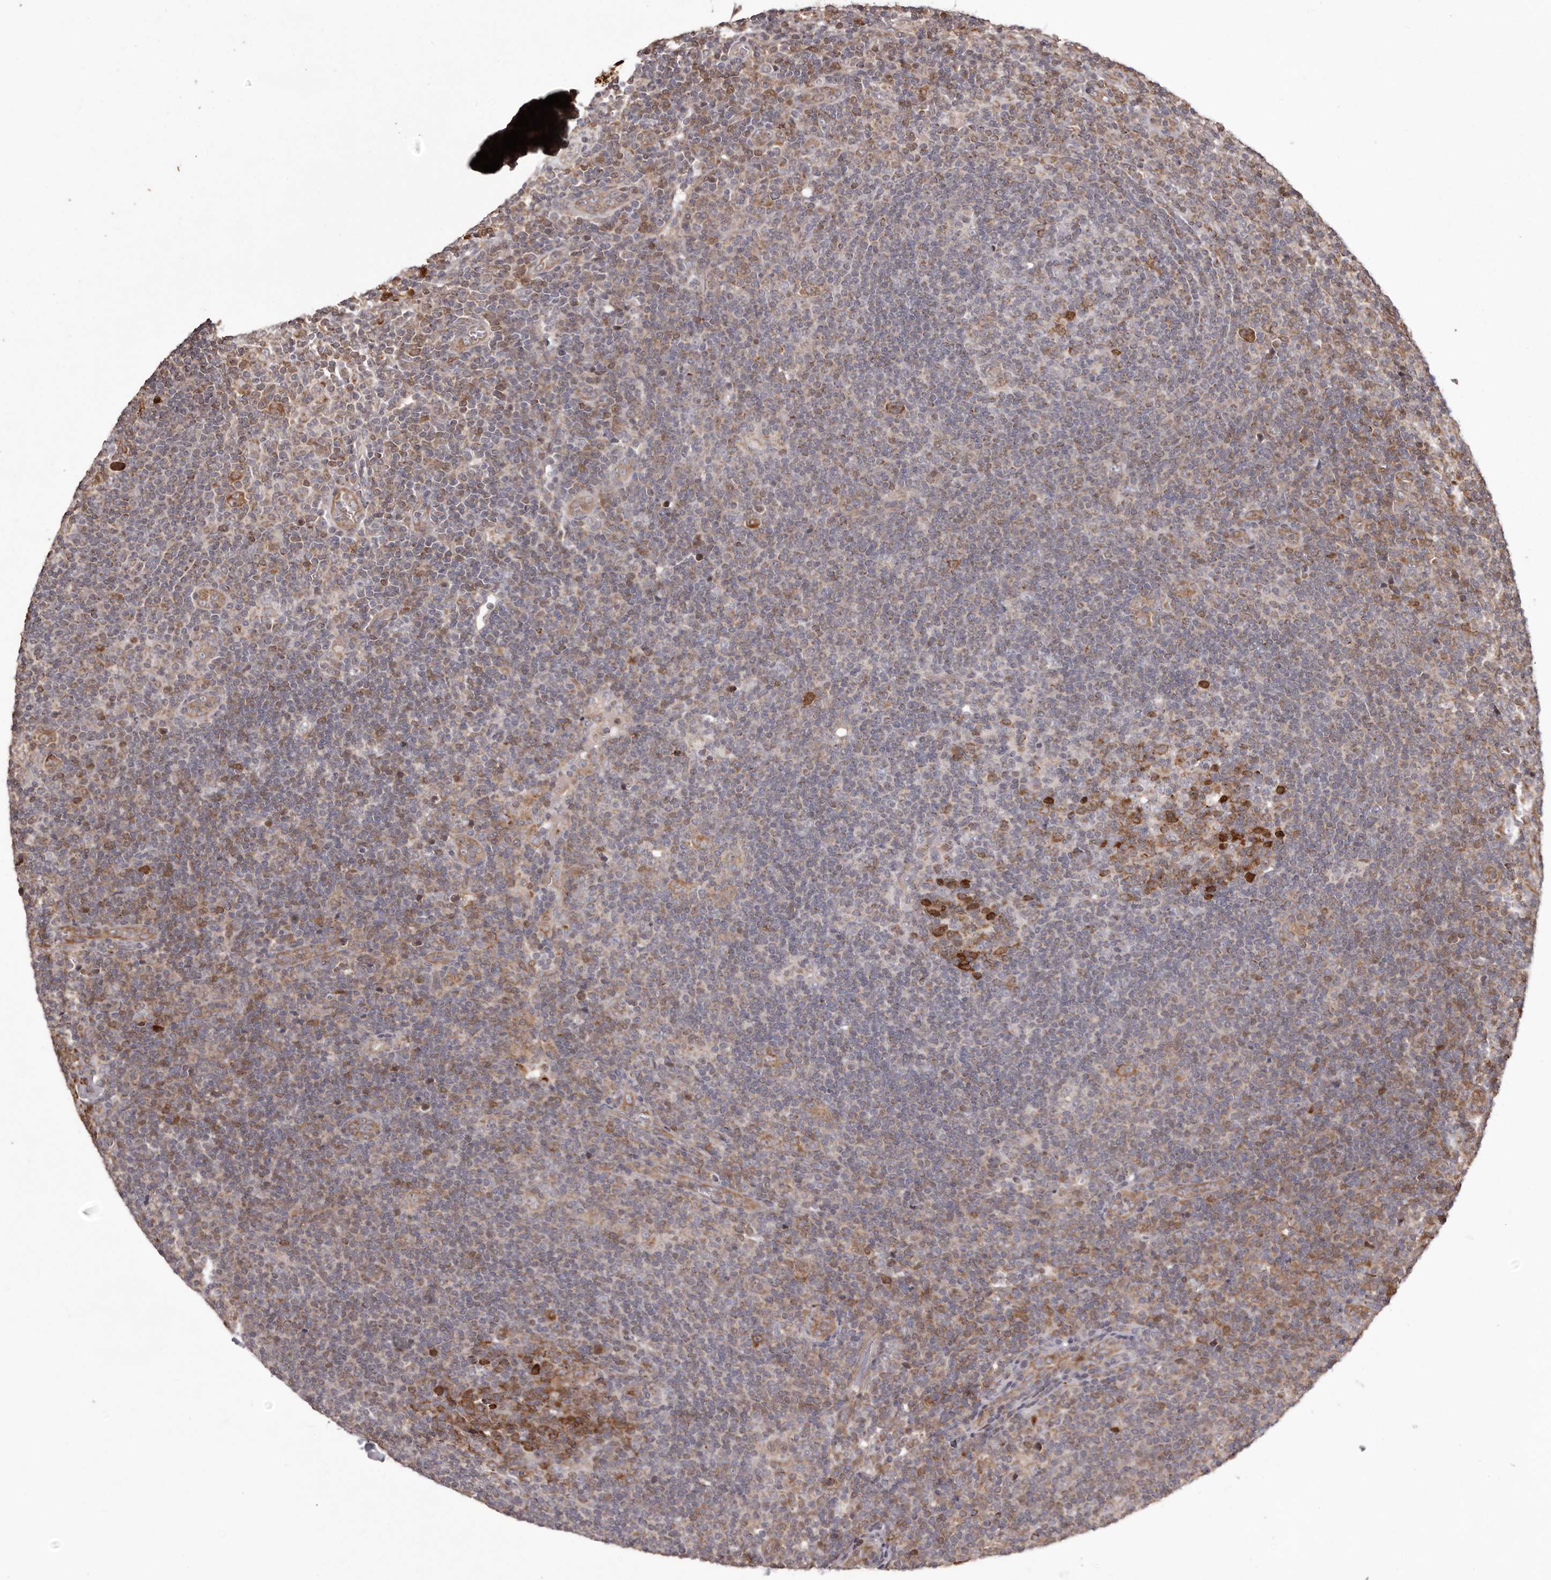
{"staining": {"intensity": "moderate", "quantity": ">75%", "location": "cytoplasmic/membranous"}, "tissue": "lymphoma", "cell_type": "Tumor cells", "image_type": "cancer", "snomed": [{"axis": "morphology", "description": "Hodgkin's disease, NOS"}, {"axis": "topography", "description": "Lymph node"}], "caption": "This histopathology image displays lymphoma stained with IHC to label a protein in brown. The cytoplasmic/membranous of tumor cells show moderate positivity for the protein. Nuclei are counter-stained blue.", "gene": "GFOD1", "patient": {"sex": "female", "age": 57}}